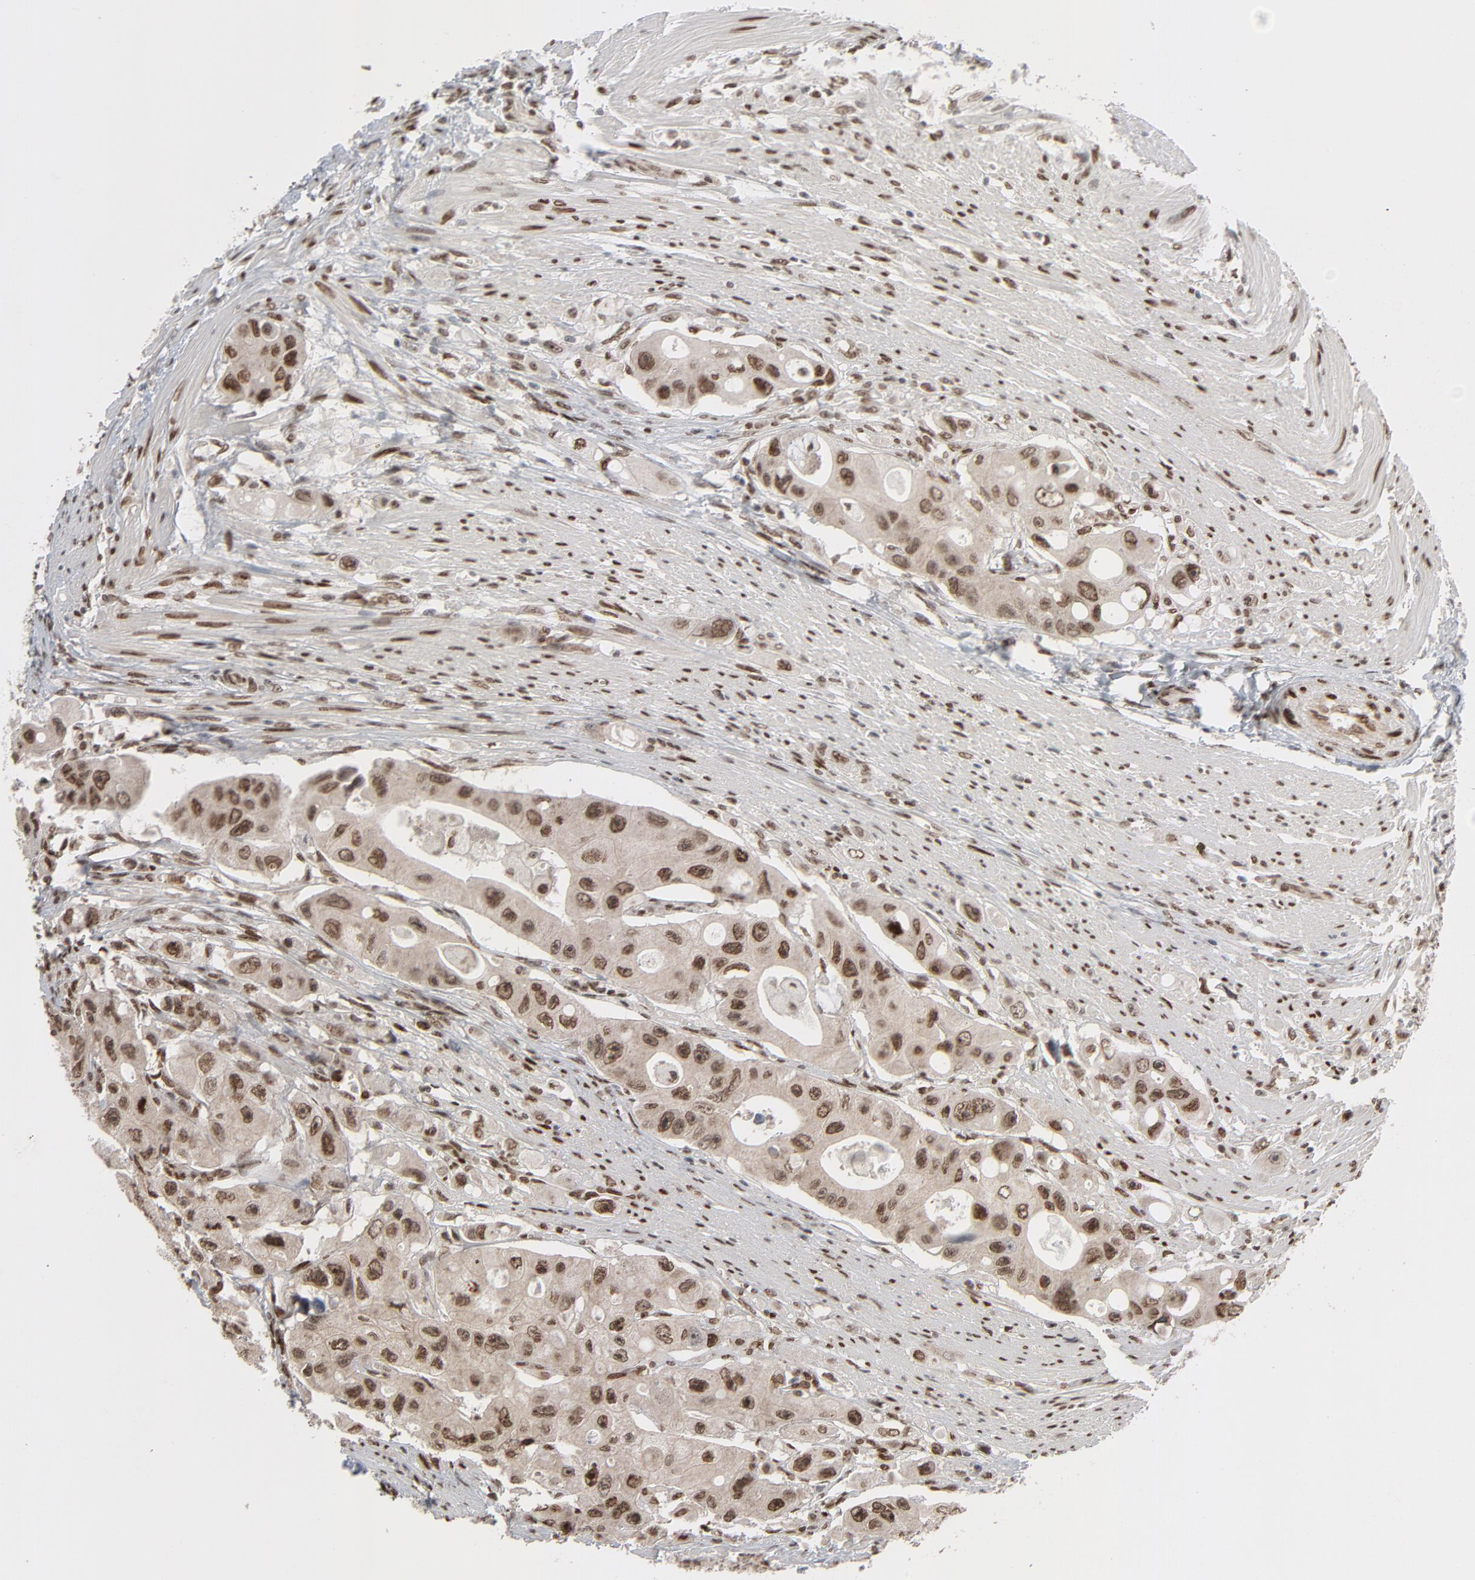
{"staining": {"intensity": "strong", "quantity": ">75%", "location": "nuclear"}, "tissue": "colorectal cancer", "cell_type": "Tumor cells", "image_type": "cancer", "snomed": [{"axis": "morphology", "description": "Adenocarcinoma, NOS"}, {"axis": "topography", "description": "Colon"}], "caption": "A histopathology image showing strong nuclear expression in approximately >75% of tumor cells in colorectal cancer, as visualized by brown immunohistochemical staining.", "gene": "CUX1", "patient": {"sex": "female", "age": 46}}